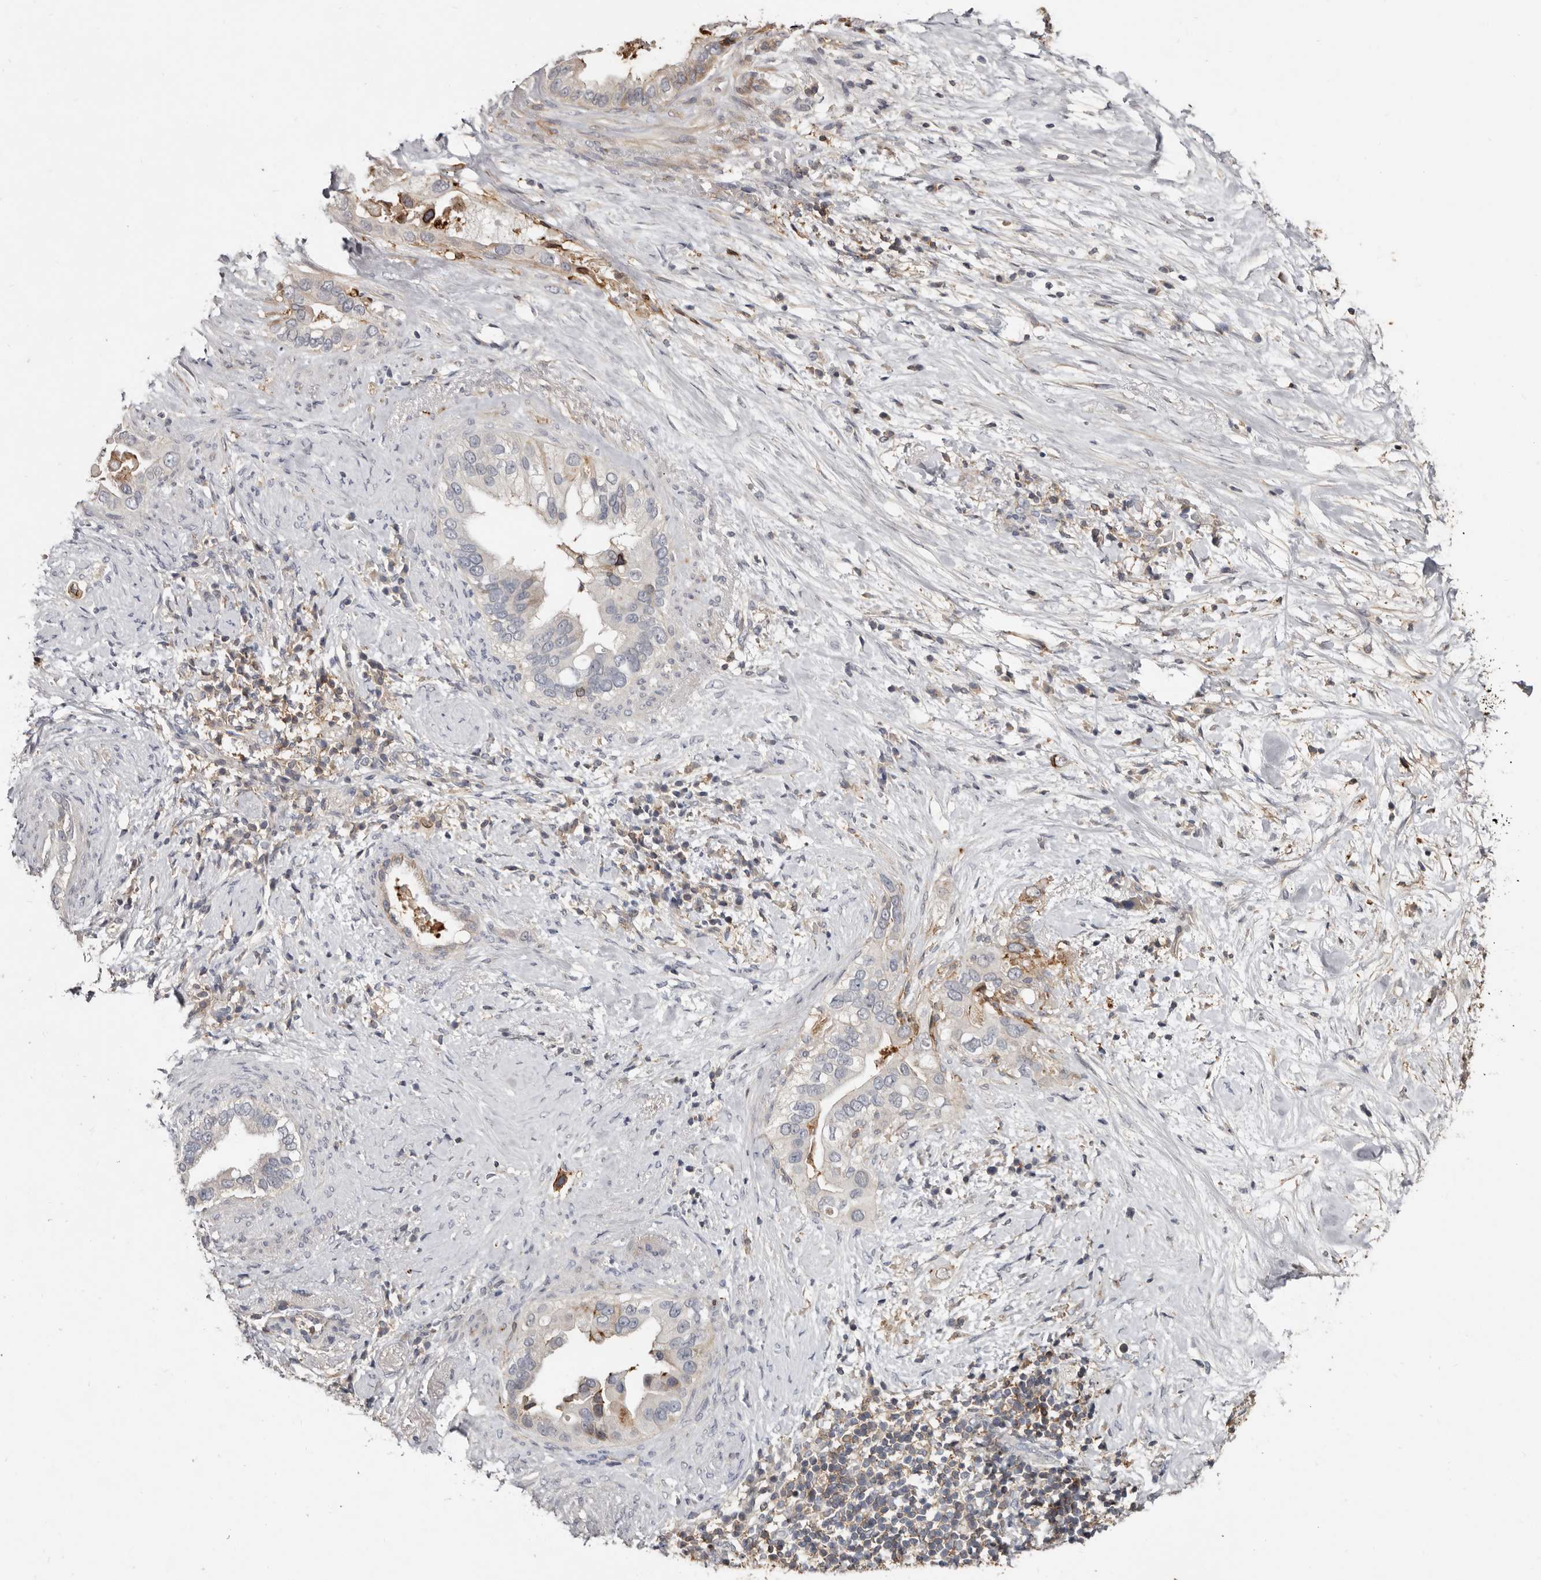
{"staining": {"intensity": "weak", "quantity": "<25%", "location": "cytoplasmic/membranous"}, "tissue": "pancreatic cancer", "cell_type": "Tumor cells", "image_type": "cancer", "snomed": [{"axis": "morphology", "description": "Inflammation, NOS"}, {"axis": "morphology", "description": "Adenocarcinoma, NOS"}, {"axis": "topography", "description": "Pancreas"}], "caption": "Tumor cells are negative for protein expression in human pancreatic cancer (adenocarcinoma).", "gene": "KIF26B", "patient": {"sex": "female", "age": 56}}